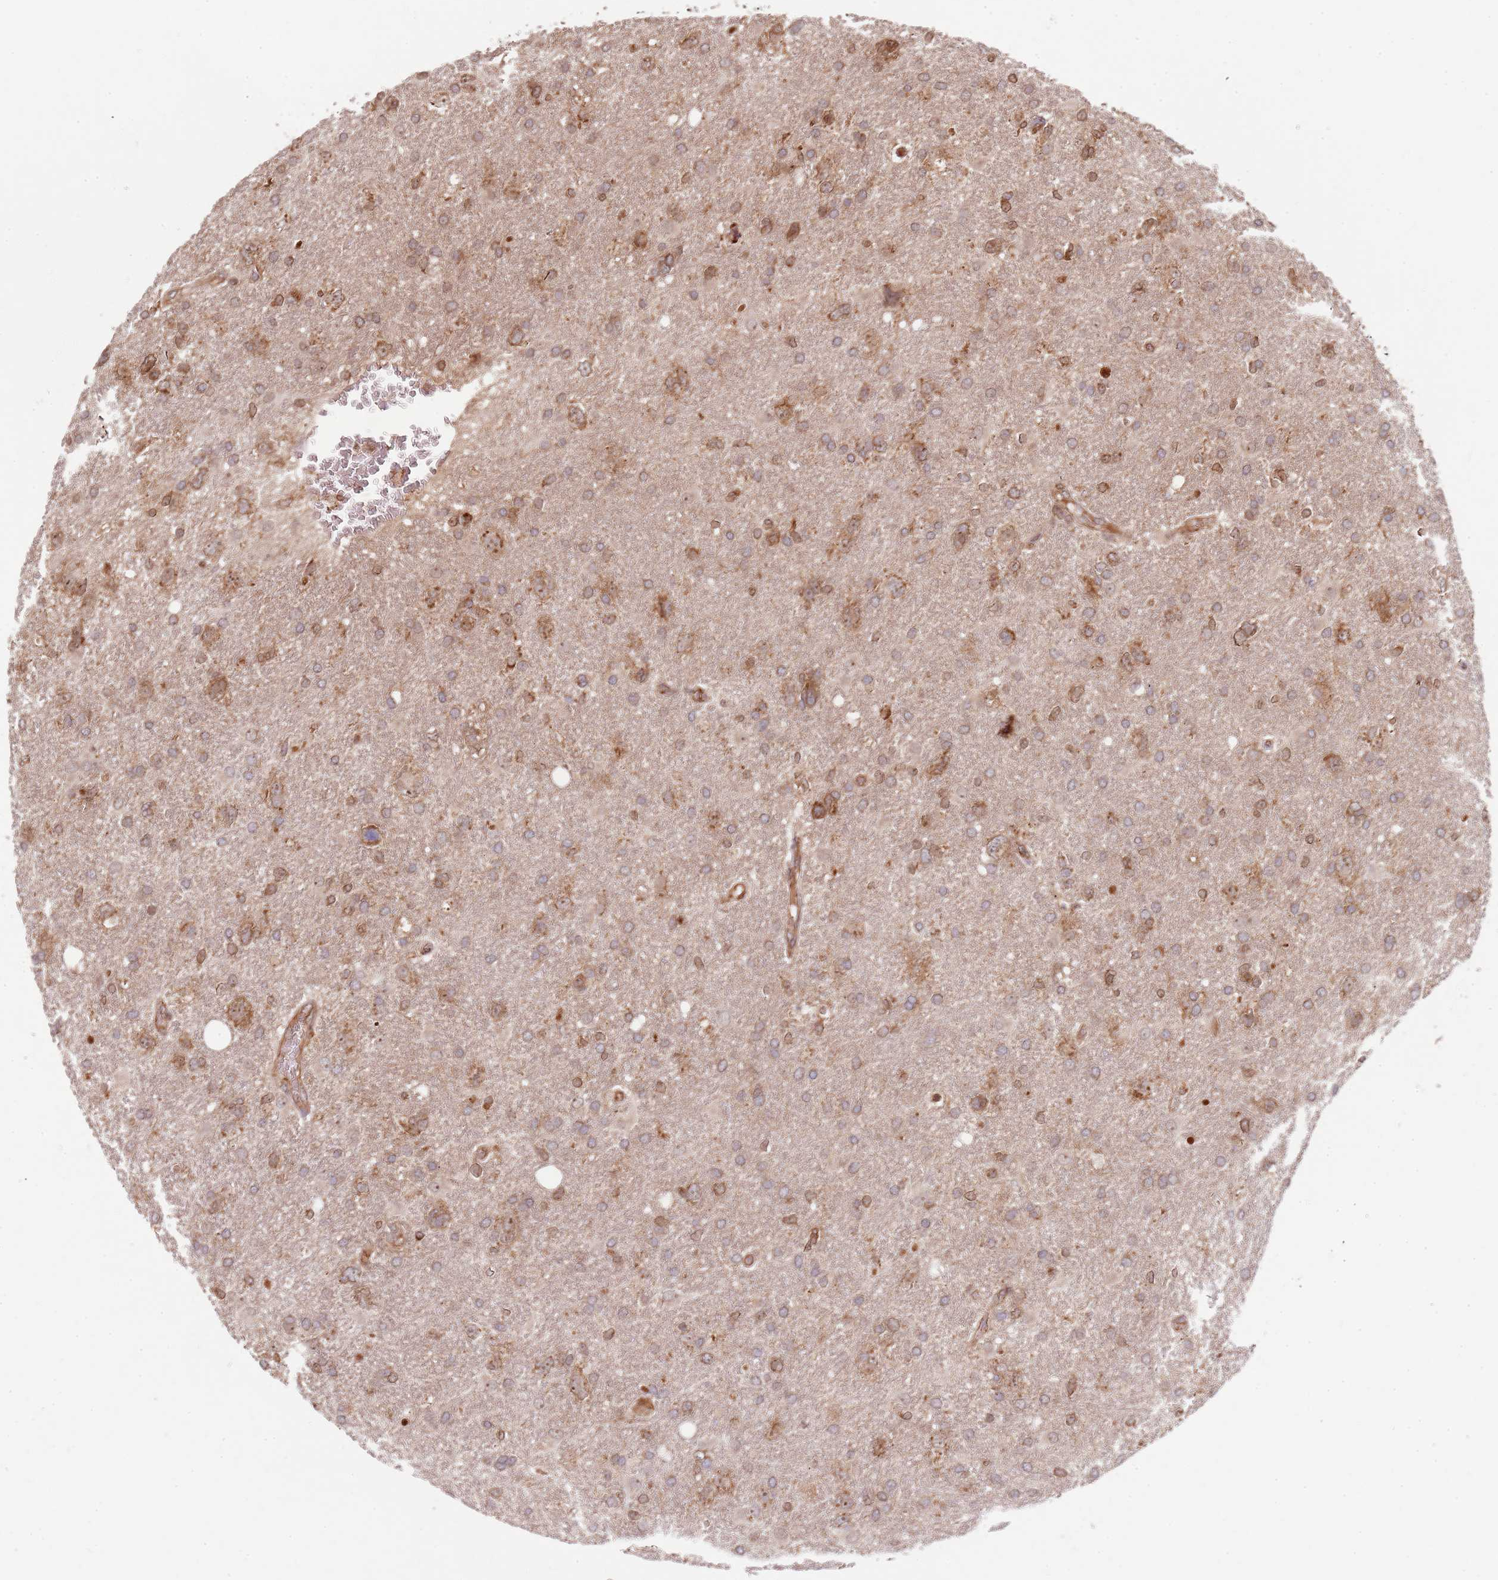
{"staining": {"intensity": "moderate", "quantity": "25%-75%", "location": "cytoplasmic/membranous"}, "tissue": "glioma", "cell_type": "Tumor cells", "image_type": "cancer", "snomed": [{"axis": "morphology", "description": "Glioma, malignant, High grade"}, {"axis": "topography", "description": "Brain"}], "caption": "Protein staining by immunohistochemistry (IHC) shows moderate cytoplasmic/membranous staining in approximately 25%-75% of tumor cells in glioma.", "gene": "DCHS1", "patient": {"sex": "male", "age": 61}}